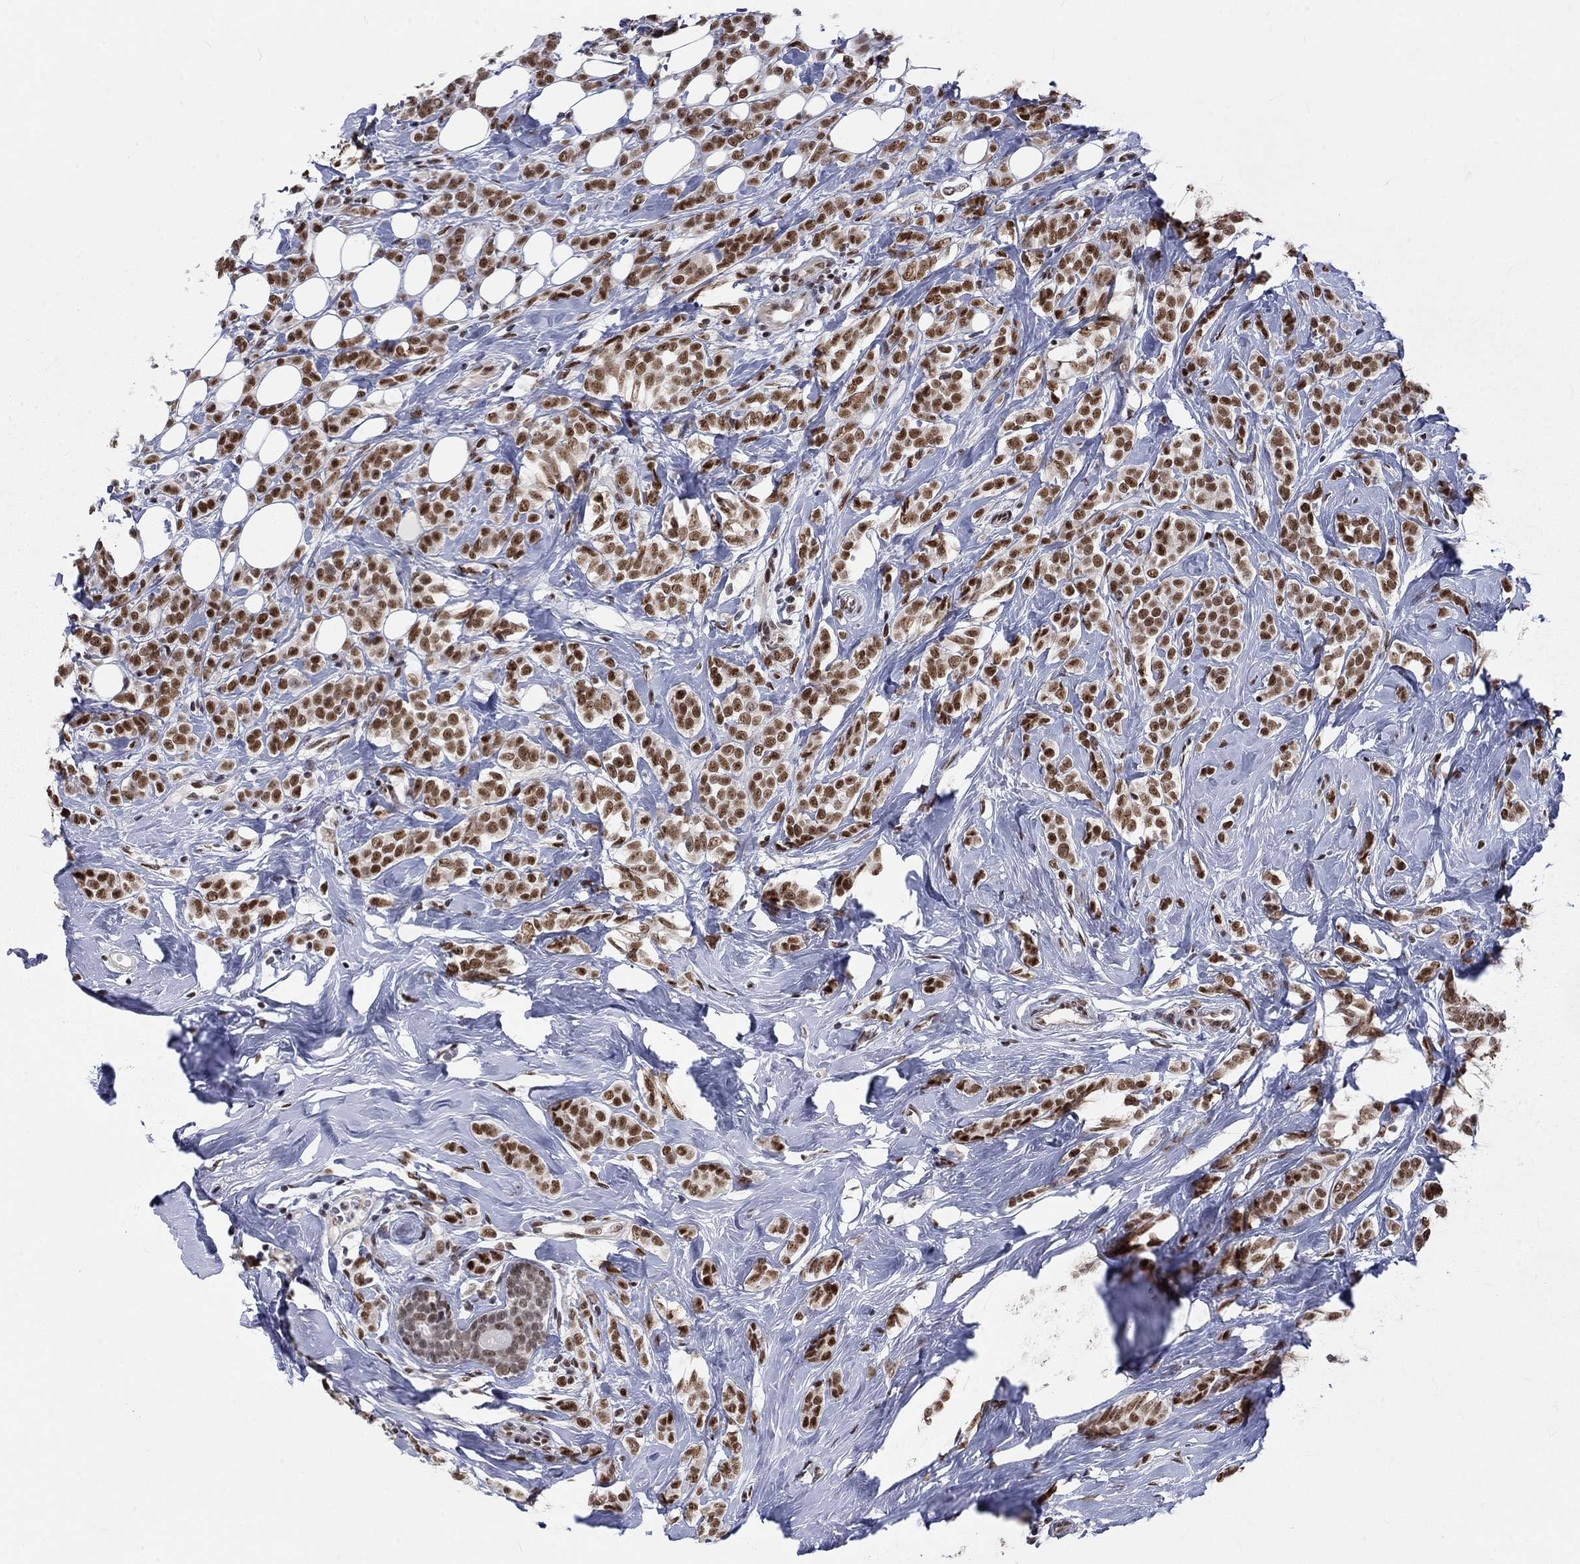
{"staining": {"intensity": "strong", "quantity": ">75%", "location": "nuclear"}, "tissue": "breast cancer", "cell_type": "Tumor cells", "image_type": "cancer", "snomed": [{"axis": "morphology", "description": "Lobular carcinoma"}, {"axis": "topography", "description": "Breast"}], "caption": "Approximately >75% of tumor cells in lobular carcinoma (breast) reveal strong nuclear protein staining as visualized by brown immunohistochemical staining.", "gene": "FYTTD1", "patient": {"sex": "female", "age": 49}}